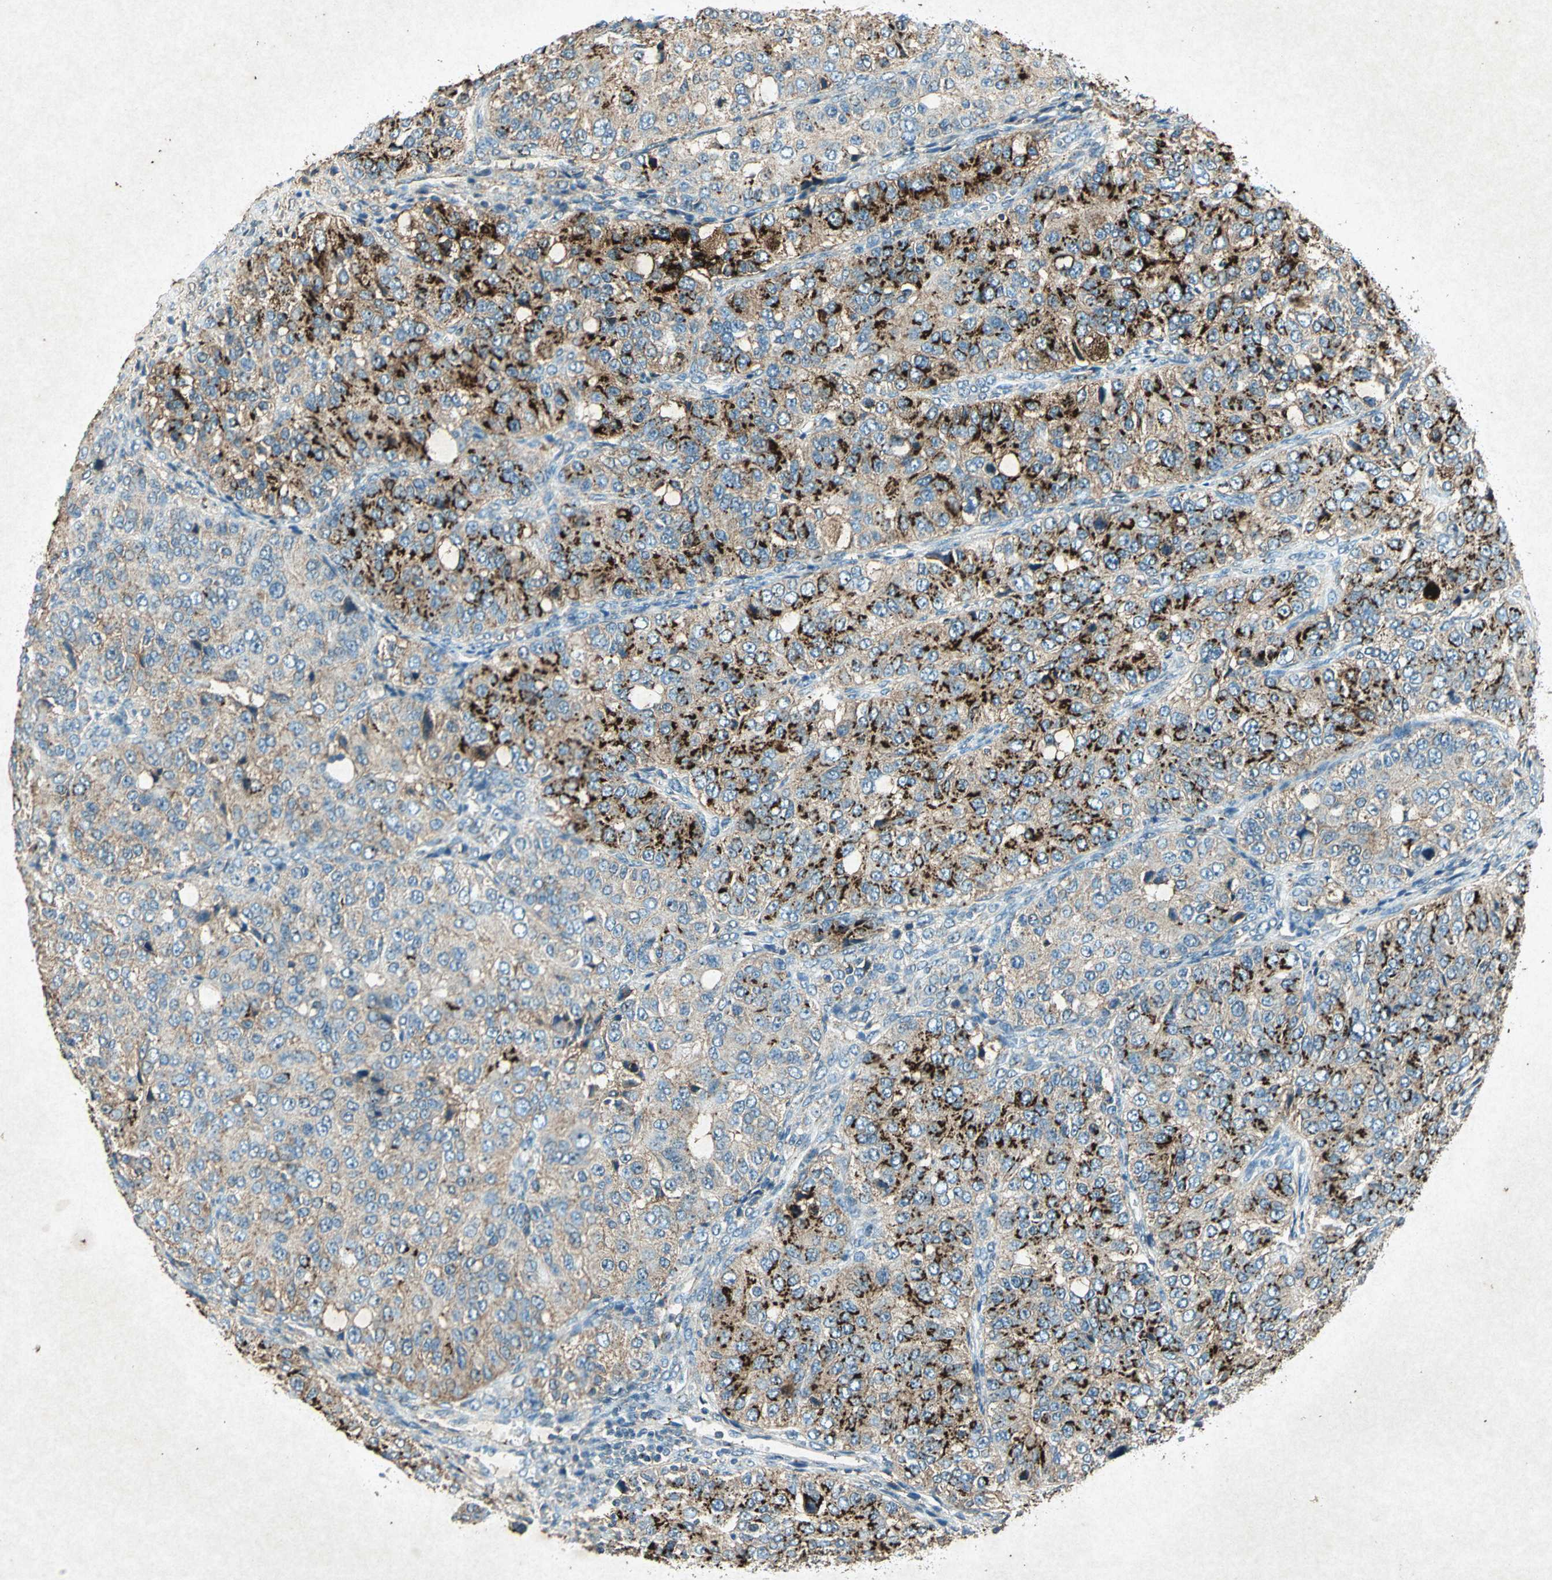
{"staining": {"intensity": "strong", "quantity": "25%-75%", "location": "cytoplasmic/membranous"}, "tissue": "ovarian cancer", "cell_type": "Tumor cells", "image_type": "cancer", "snomed": [{"axis": "morphology", "description": "Carcinoma, endometroid"}, {"axis": "topography", "description": "Ovary"}], "caption": "Tumor cells display high levels of strong cytoplasmic/membranous positivity in about 25%-75% of cells in human ovarian cancer (endometroid carcinoma).", "gene": "PSEN1", "patient": {"sex": "female", "age": 51}}